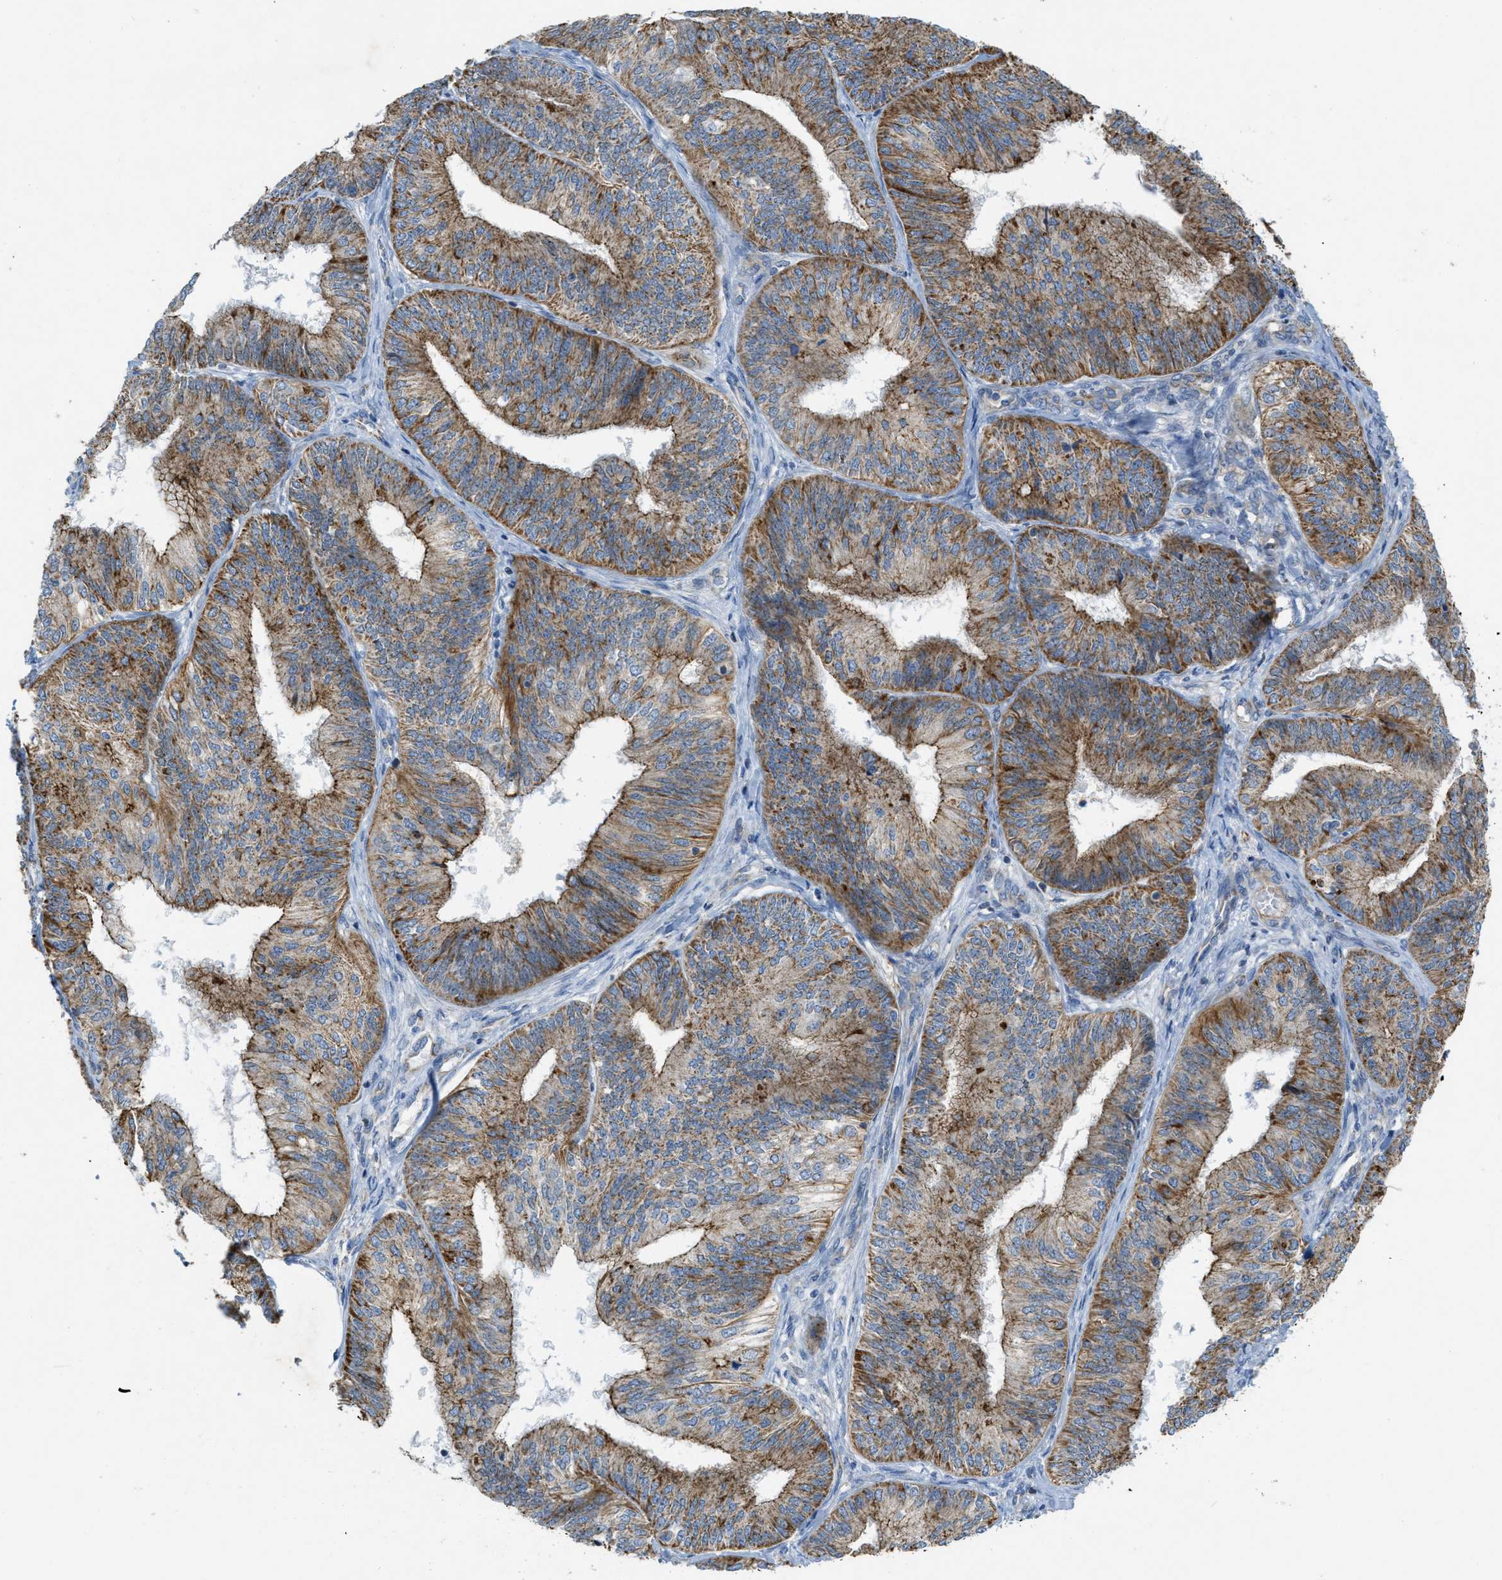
{"staining": {"intensity": "moderate", "quantity": "25%-75%", "location": "cytoplasmic/membranous"}, "tissue": "endometrial cancer", "cell_type": "Tumor cells", "image_type": "cancer", "snomed": [{"axis": "morphology", "description": "Adenocarcinoma, NOS"}, {"axis": "topography", "description": "Endometrium"}], "caption": "Moderate cytoplasmic/membranous protein staining is appreciated in approximately 25%-75% of tumor cells in adenocarcinoma (endometrial).", "gene": "BTN3A1", "patient": {"sex": "female", "age": 58}}